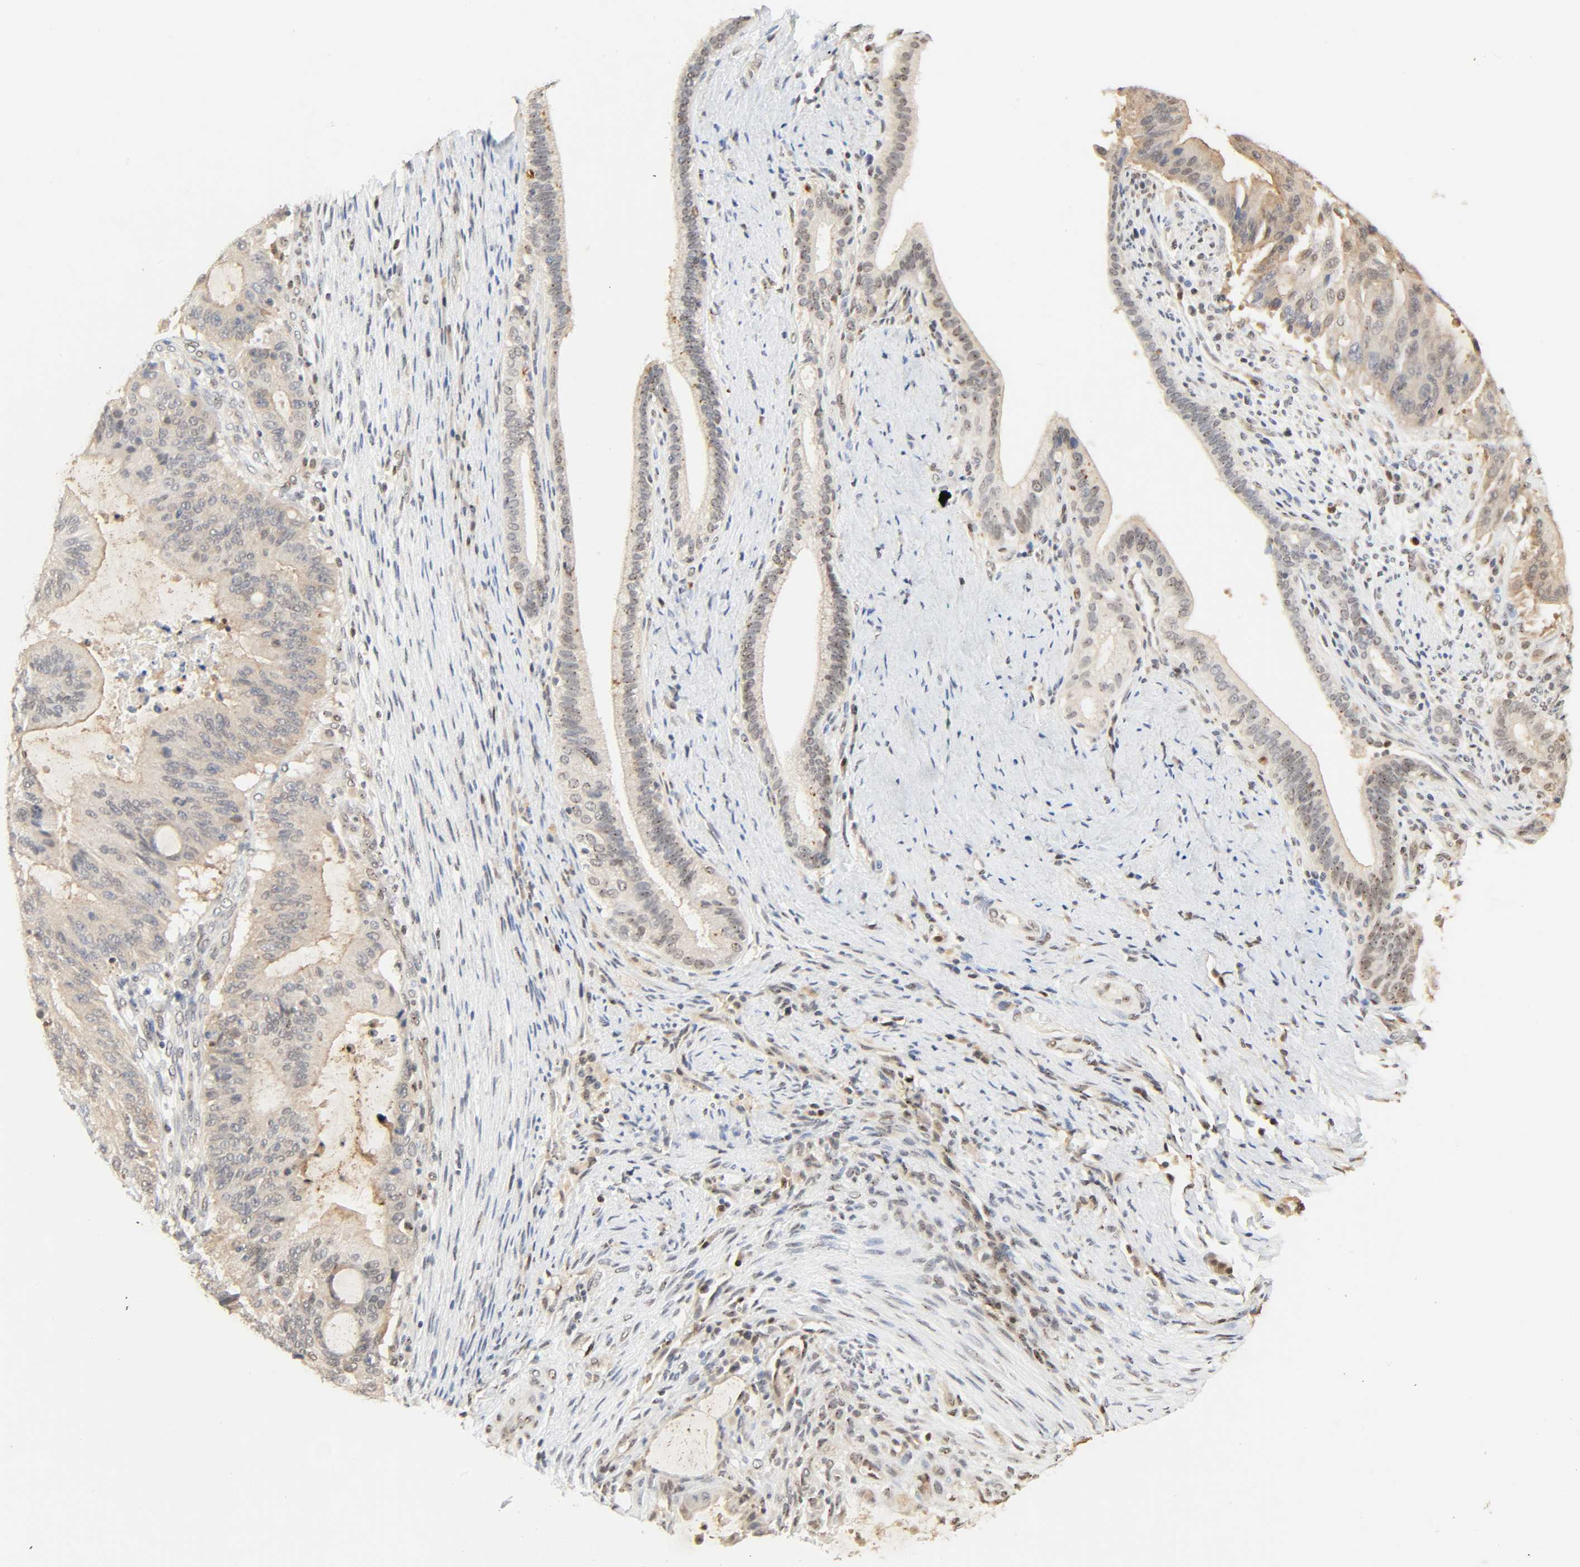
{"staining": {"intensity": "weak", "quantity": "<25%", "location": "nuclear"}, "tissue": "liver cancer", "cell_type": "Tumor cells", "image_type": "cancer", "snomed": [{"axis": "morphology", "description": "Cholangiocarcinoma"}, {"axis": "topography", "description": "Liver"}], "caption": "This is an immunohistochemistry (IHC) micrograph of cholangiocarcinoma (liver). There is no expression in tumor cells.", "gene": "UBC", "patient": {"sex": "female", "age": 73}}